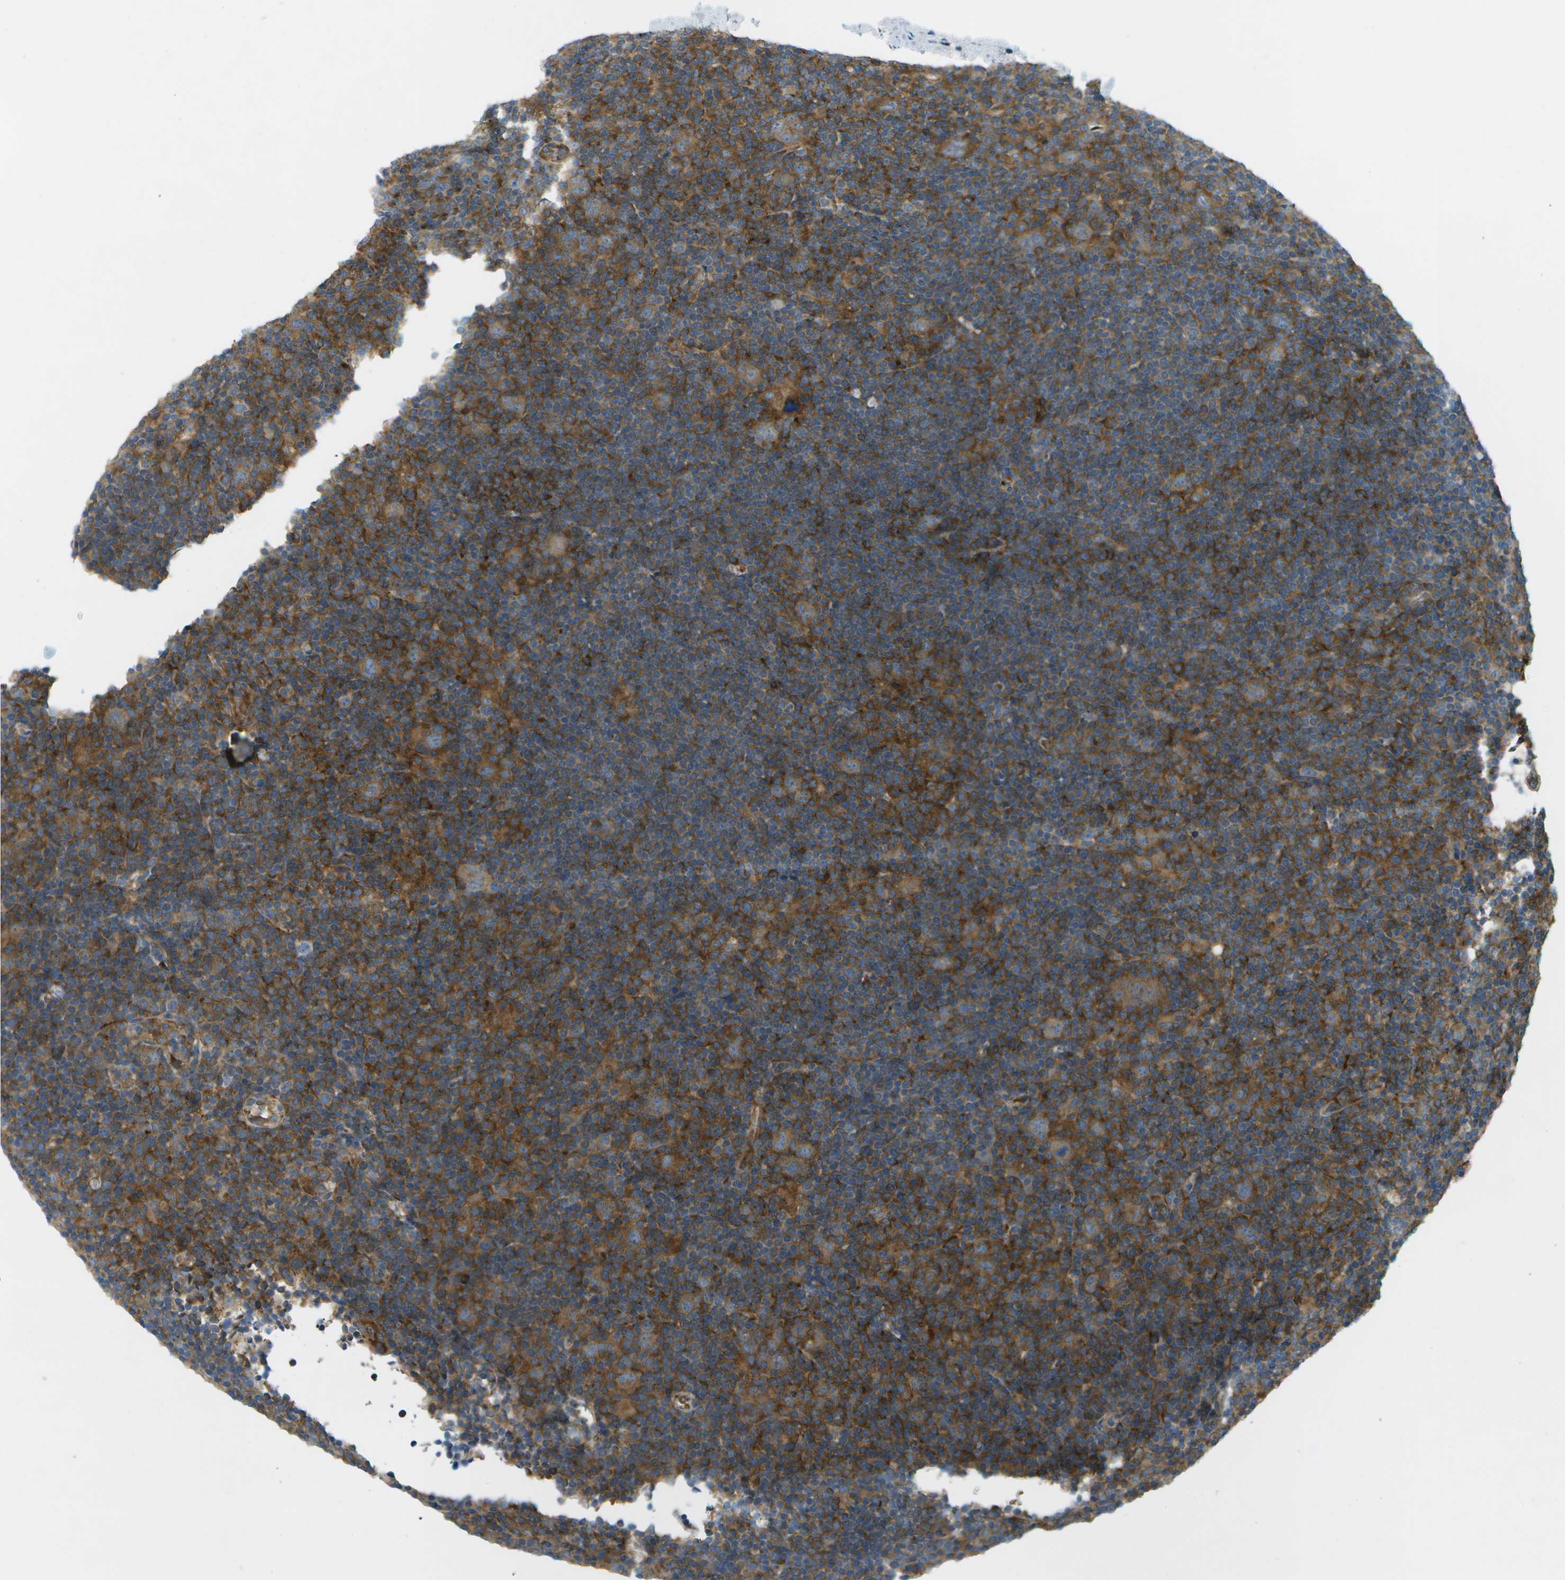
{"staining": {"intensity": "weak", "quantity": ">75%", "location": "cytoplasmic/membranous"}, "tissue": "lymphoma", "cell_type": "Tumor cells", "image_type": "cancer", "snomed": [{"axis": "morphology", "description": "Hodgkin's disease, NOS"}, {"axis": "topography", "description": "Lymph node"}], "caption": "The image exhibits staining of lymphoma, revealing weak cytoplasmic/membranous protein positivity (brown color) within tumor cells.", "gene": "WNK2", "patient": {"sex": "female", "age": 57}}